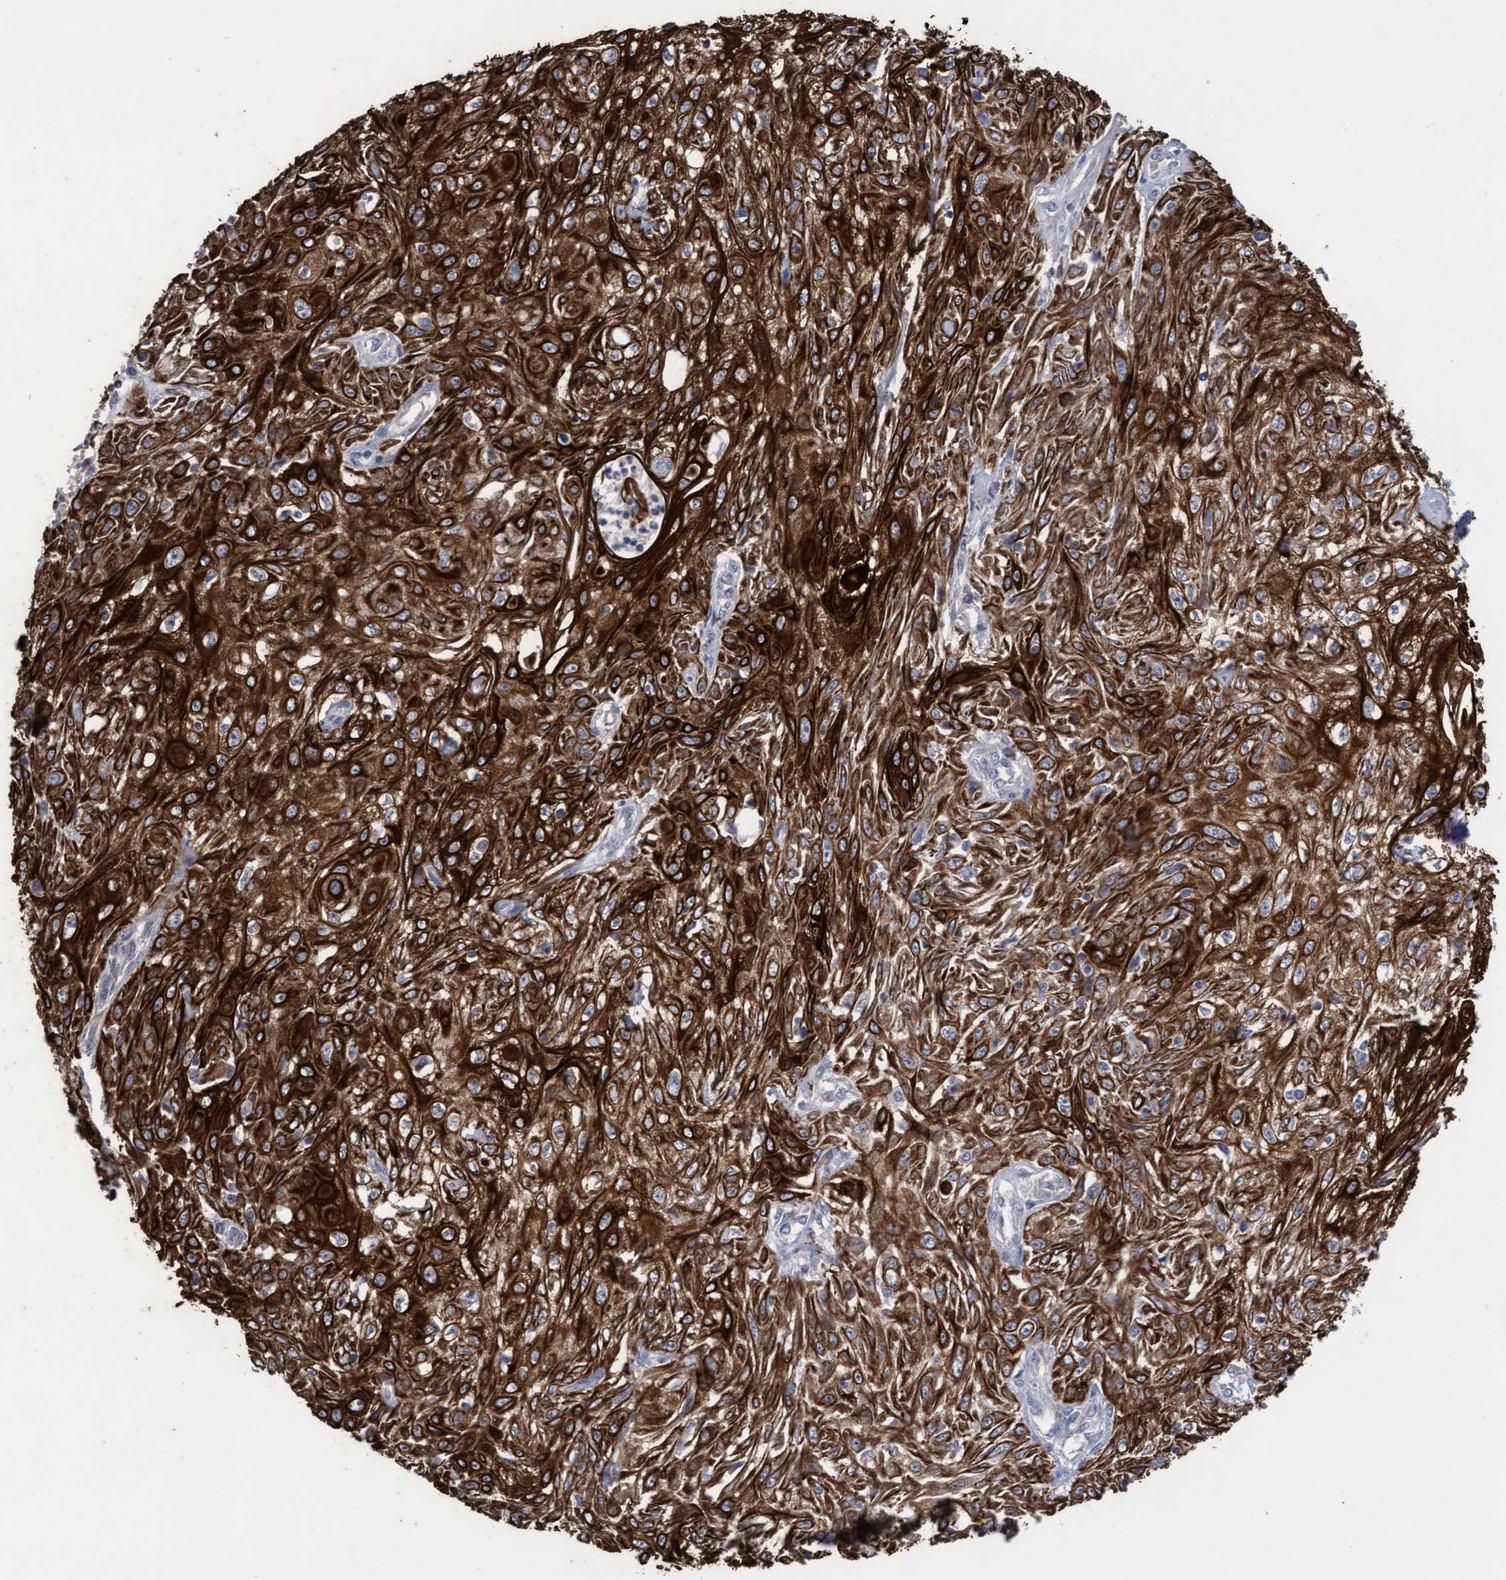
{"staining": {"intensity": "strong", "quantity": ">75%", "location": "cytoplasmic/membranous"}, "tissue": "skin cancer", "cell_type": "Tumor cells", "image_type": "cancer", "snomed": [{"axis": "morphology", "description": "Squamous cell carcinoma, NOS"}, {"axis": "morphology", "description": "Squamous cell carcinoma, metastatic, NOS"}, {"axis": "topography", "description": "Skin"}, {"axis": "topography", "description": "Lymph node"}], "caption": "Strong cytoplasmic/membranous staining is appreciated in about >75% of tumor cells in skin cancer.", "gene": "KRT24", "patient": {"sex": "male", "age": 75}}